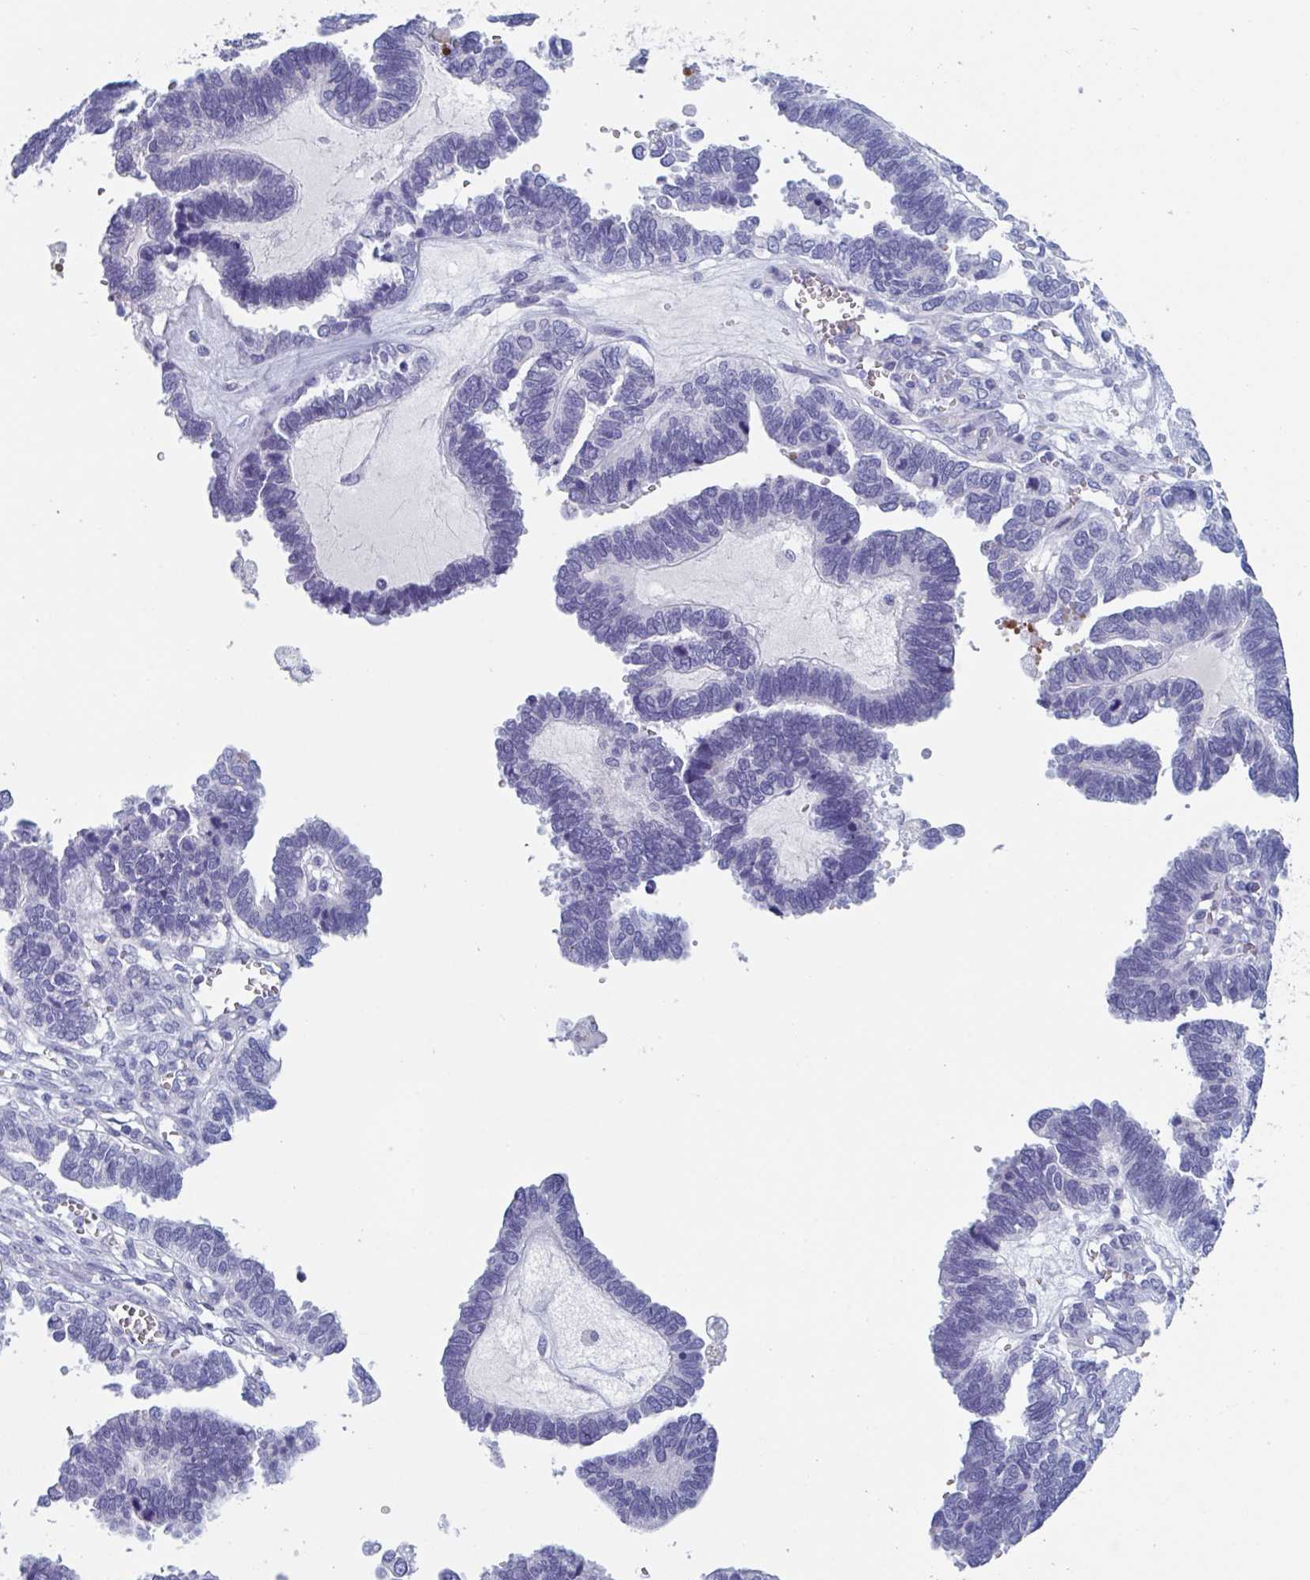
{"staining": {"intensity": "negative", "quantity": "none", "location": "none"}, "tissue": "ovarian cancer", "cell_type": "Tumor cells", "image_type": "cancer", "snomed": [{"axis": "morphology", "description": "Cystadenocarcinoma, serous, NOS"}, {"axis": "topography", "description": "Ovary"}], "caption": "Immunohistochemical staining of human ovarian cancer (serous cystadenocarcinoma) exhibits no significant expression in tumor cells.", "gene": "NT5C3B", "patient": {"sex": "female", "age": 51}}